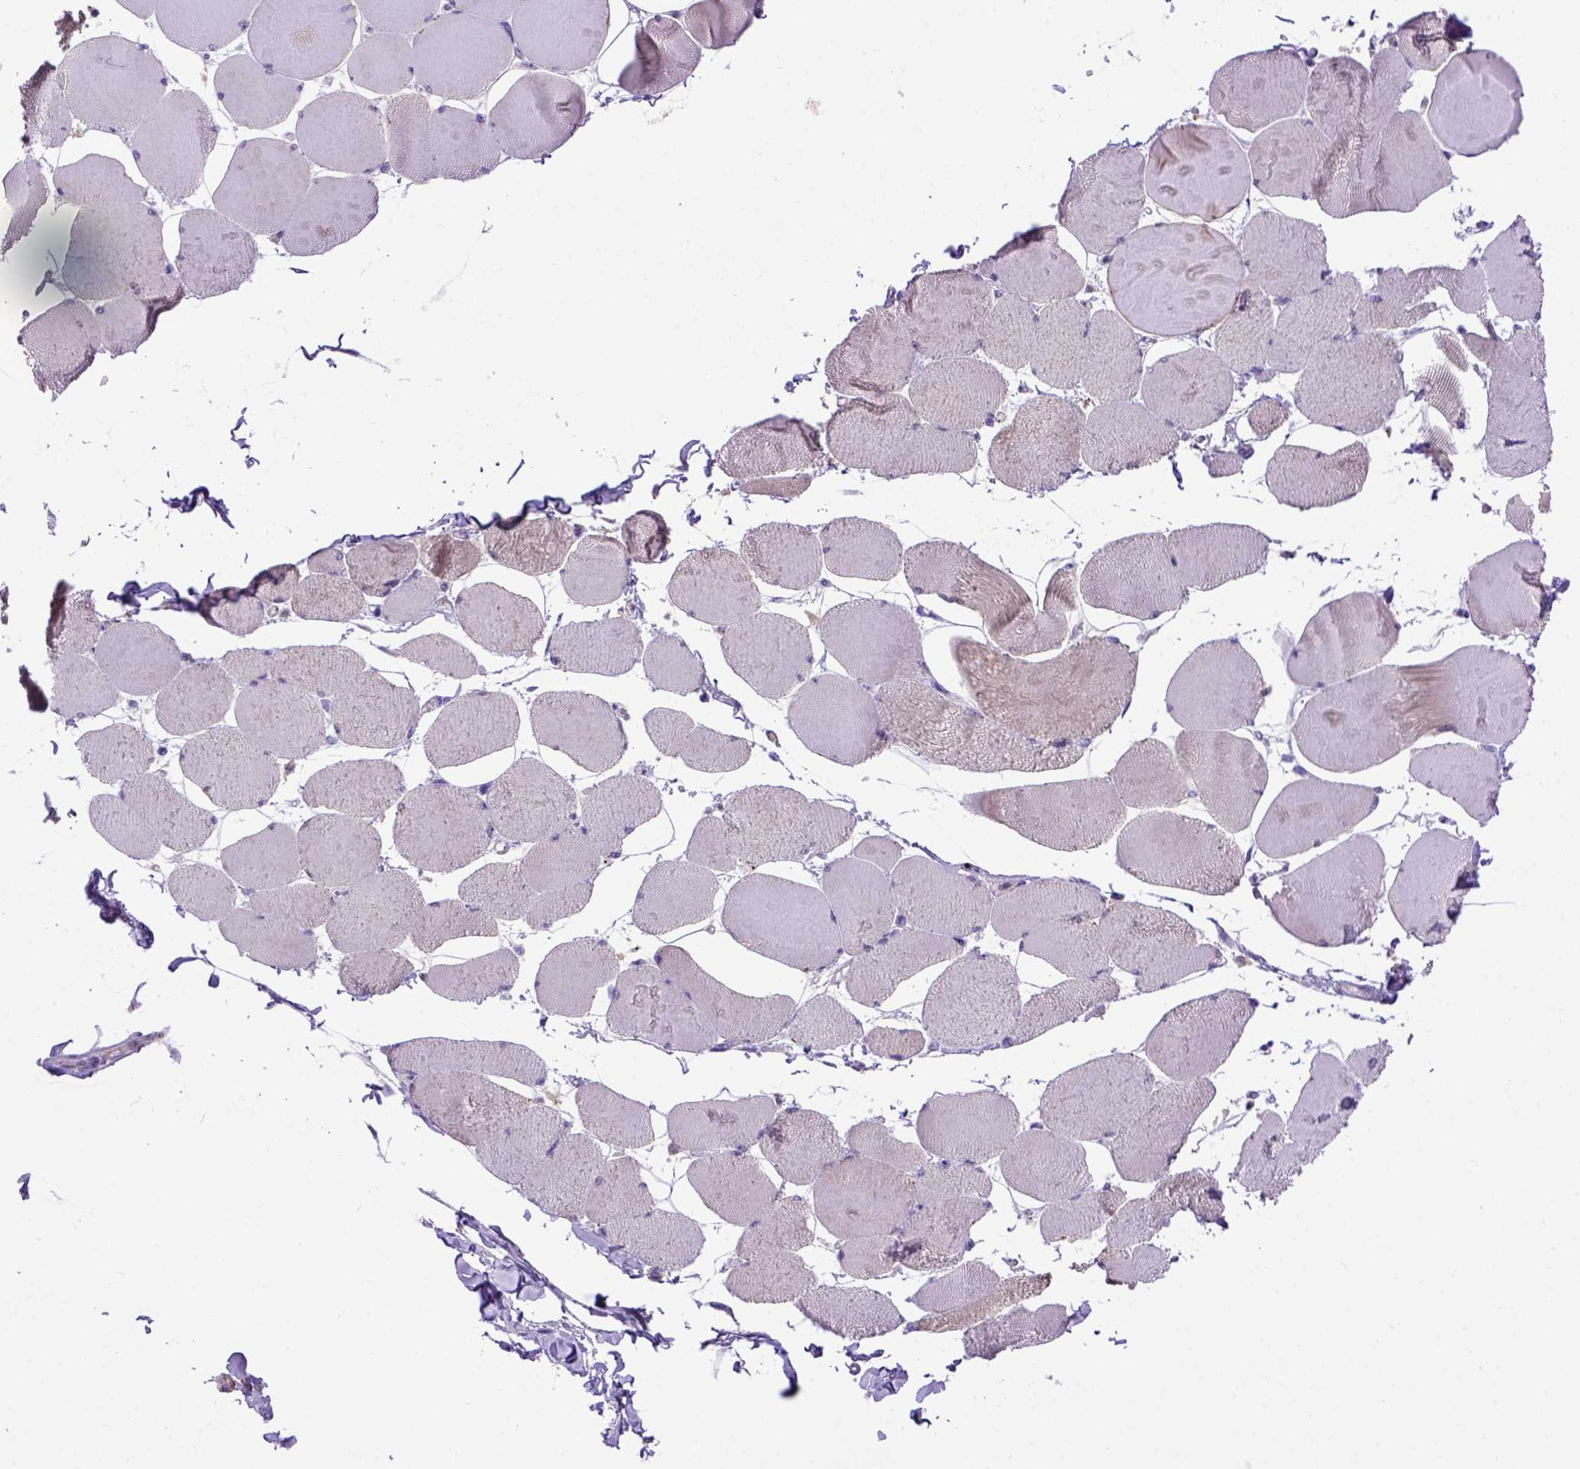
{"staining": {"intensity": "weak", "quantity": "25%-75%", "location": "cytoplasmic/membranous"}, "tissue": "skeletal muscle", "cell_type": "Myocytes", "image_type": "normal", "snomed": [{"axis": "morphology", "description": "Normal tissue, NOS"}, {"axis": "topography", "description": "Skeletal muscle"}], "caption": "Immunohistochemistry (IHC) photomicrograph of benign skeletal muscle stained for a protein (brown), which displays low levels of weak cytoplasmic/membranous staining in approximately 25%-75% of myocytes.", "gene": "ADAM12", "patient": {"sex": "female", "age": 75}}